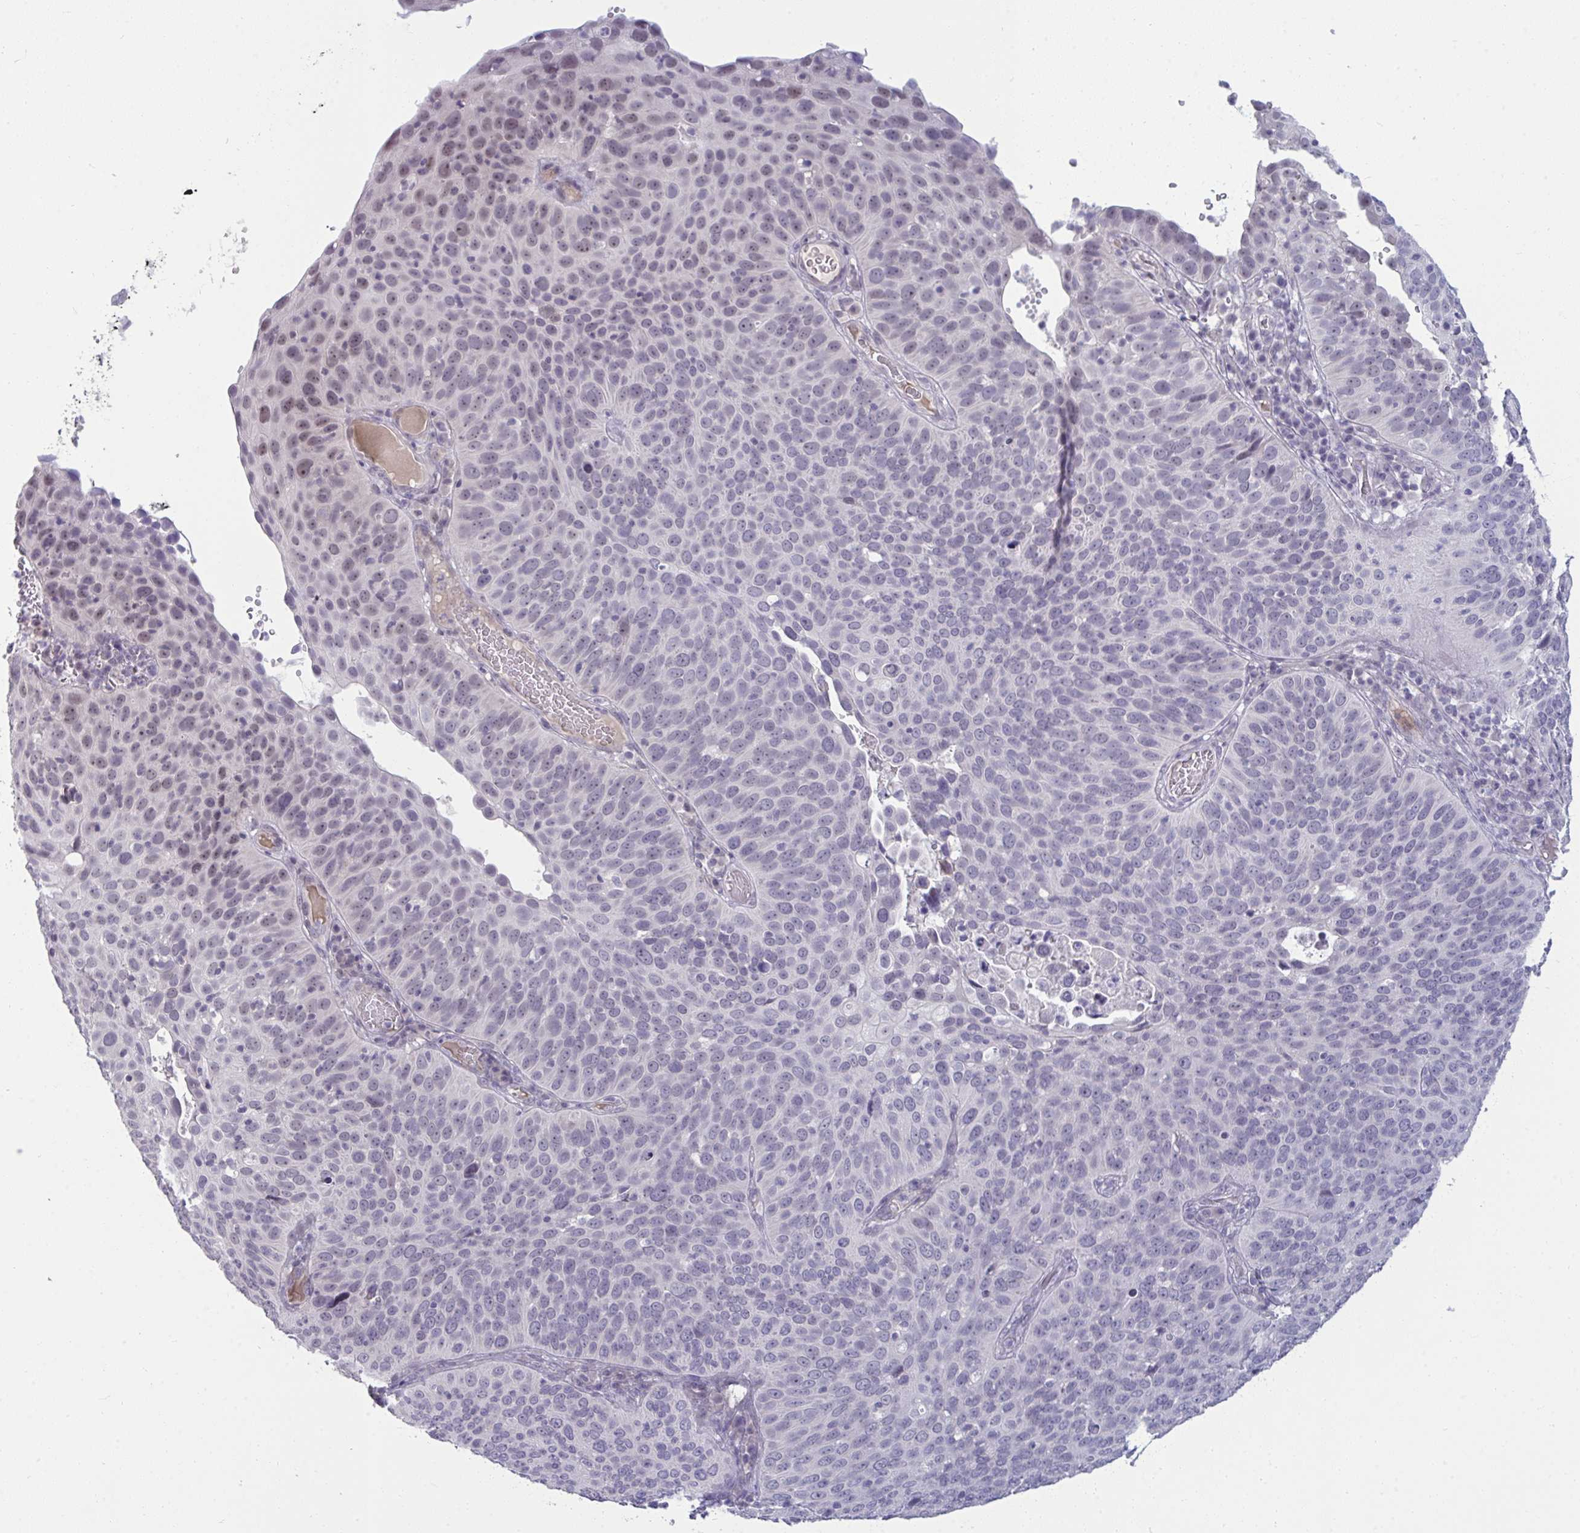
{"staining": {"intensity": "weak", "quantity": "<25%", "location": "nuclear"}, "tissue": "cervical cancer", "cell_type": "Tumor cells", "image_type": "cancer", "snomed": [{"axis": "morphology", "description": "Squamous cell carcinoma, NOS"}, {"axis": "topography", "description": "Cervix"}], "caption": "Histopathology image shows no significant protein staining in tumor cells of cervical cancer (squamous cell carcinoma).", "gene": "RNASEH1", "patient": {"sex": "female", "age": 36}}